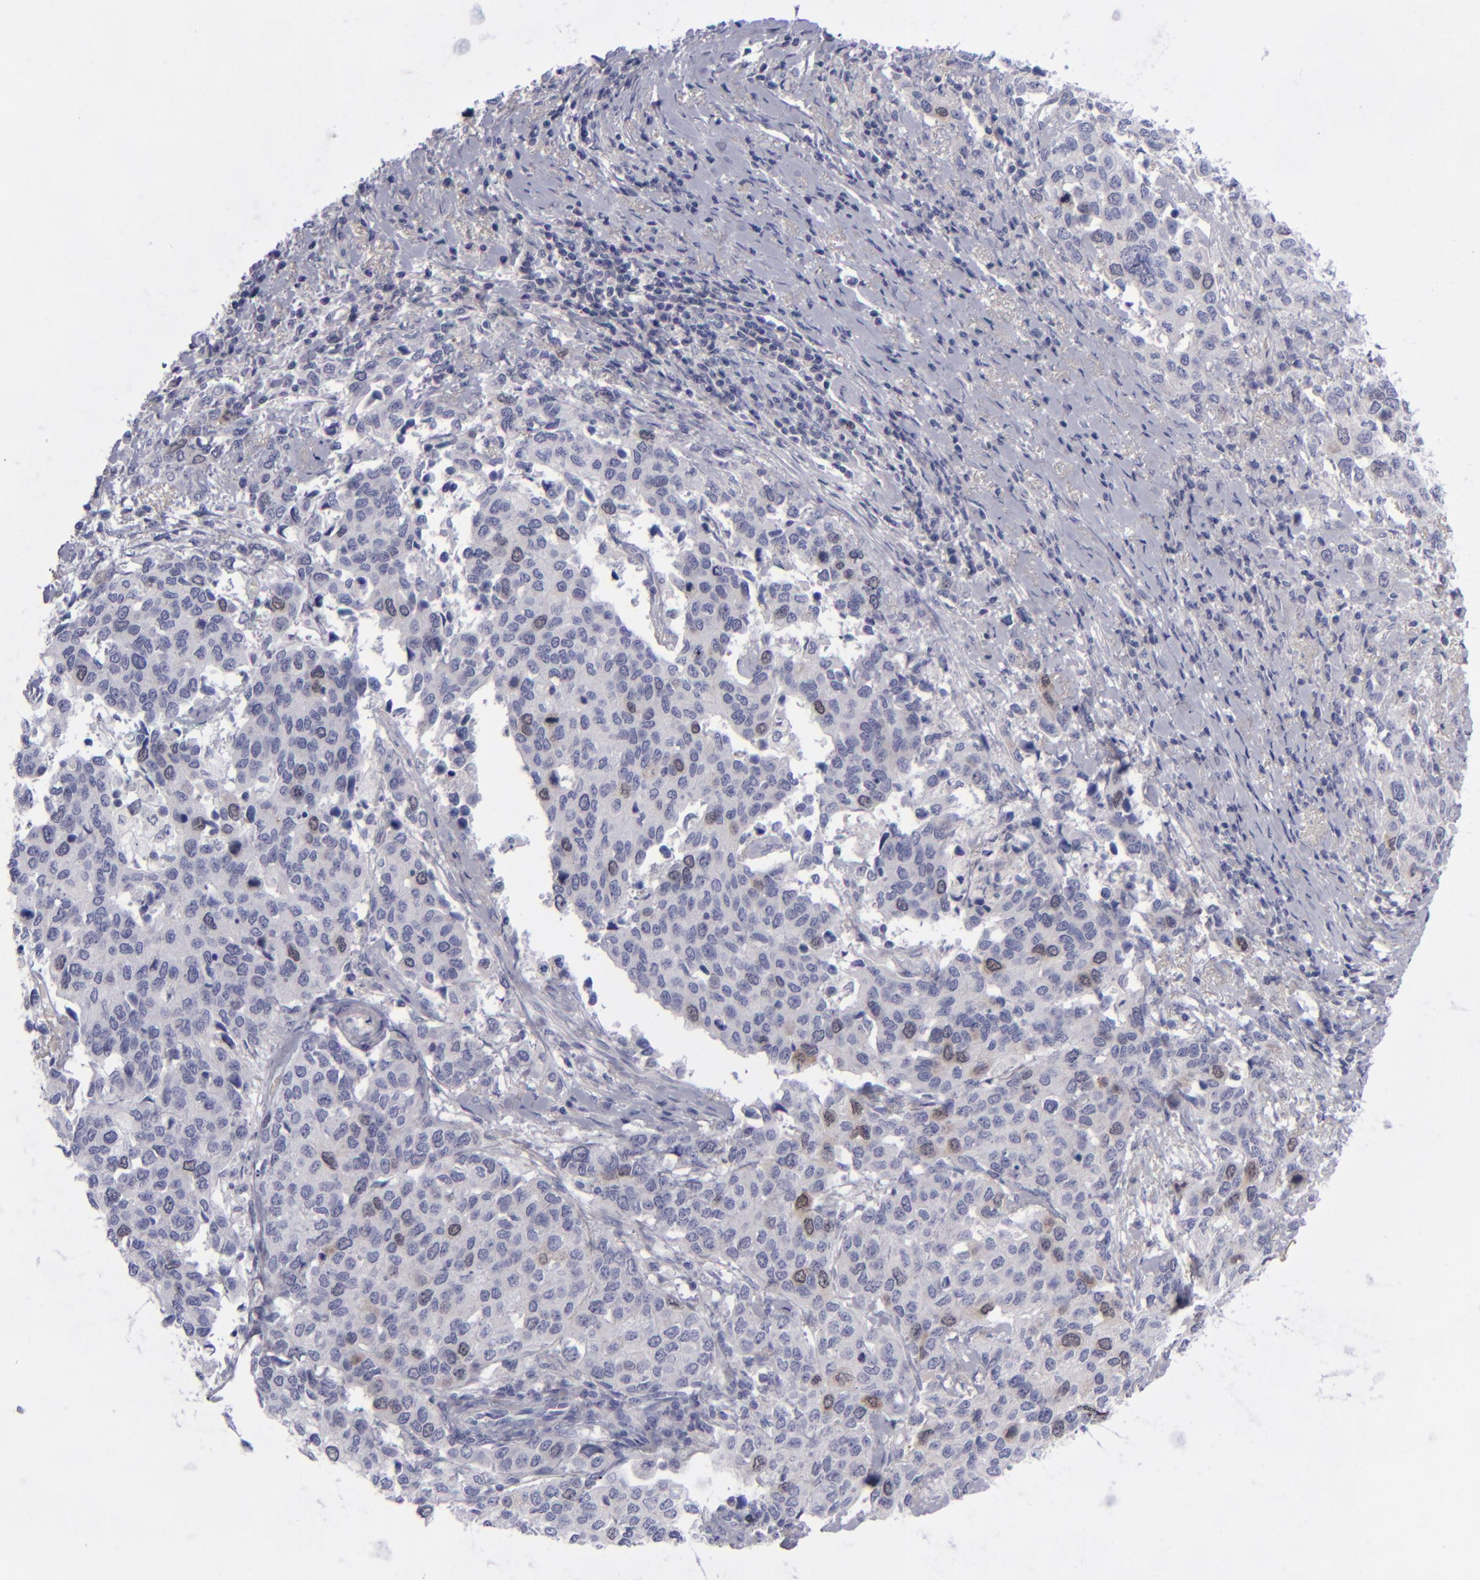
{"staining": {"intensity": "weak", "quantity": "<25%", "location": "cytoplasmic/membranous"}, "tissue": "cervical cancer", "cell_type": "Tumor cells", "image_type": "cancer", "snomed": [{"axis": "morphology", "description": "Squamous cell carcinoma, NOS"}, {"axis": "topography", "description": "Cervix"}], "caption": "The image displays no staining of tumor cells in squamous cell carcinoma (cervical).", "gene": "AURKA", "patient": {"sex": "female", "age": 54}}